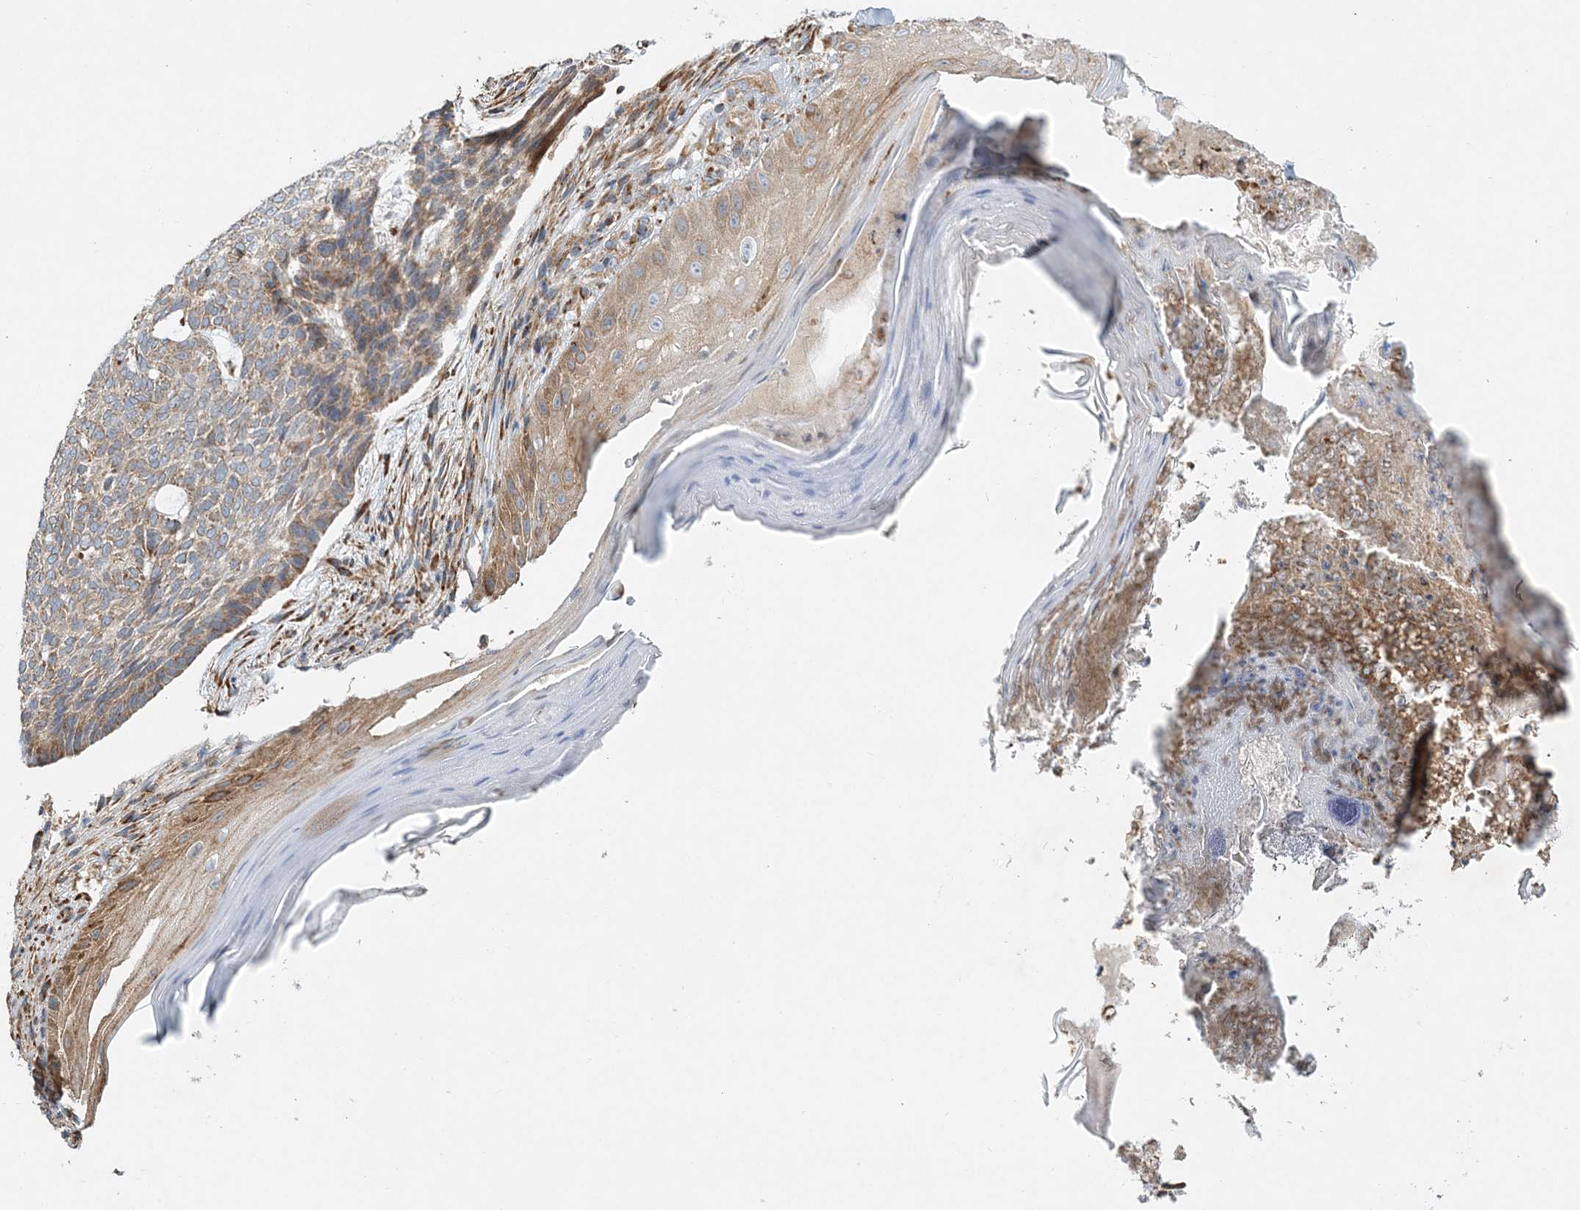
{"staining": {"intensity": "moderate", "quantity": ">75%", "location": "cytoplasmic/membranous"}, "tissue": "skin cancer", "cell_type": "Tumor cells", "image_type": "cancer", "snomed": [{"axis": "morphology", "description": "Normal tissue, NOS"}, {"axis": "morphology", "description": "Basal cell carcinoma"}, {"axis": "topography", "description": "Skin"}], "caption": "An image of skin cancer stained for a protein exhibits moderate cytoplasmic/membranous brown staining in tumor cells.", "gene": "ZFYVE16", "patient": {"sex": "male", "age": 50}}